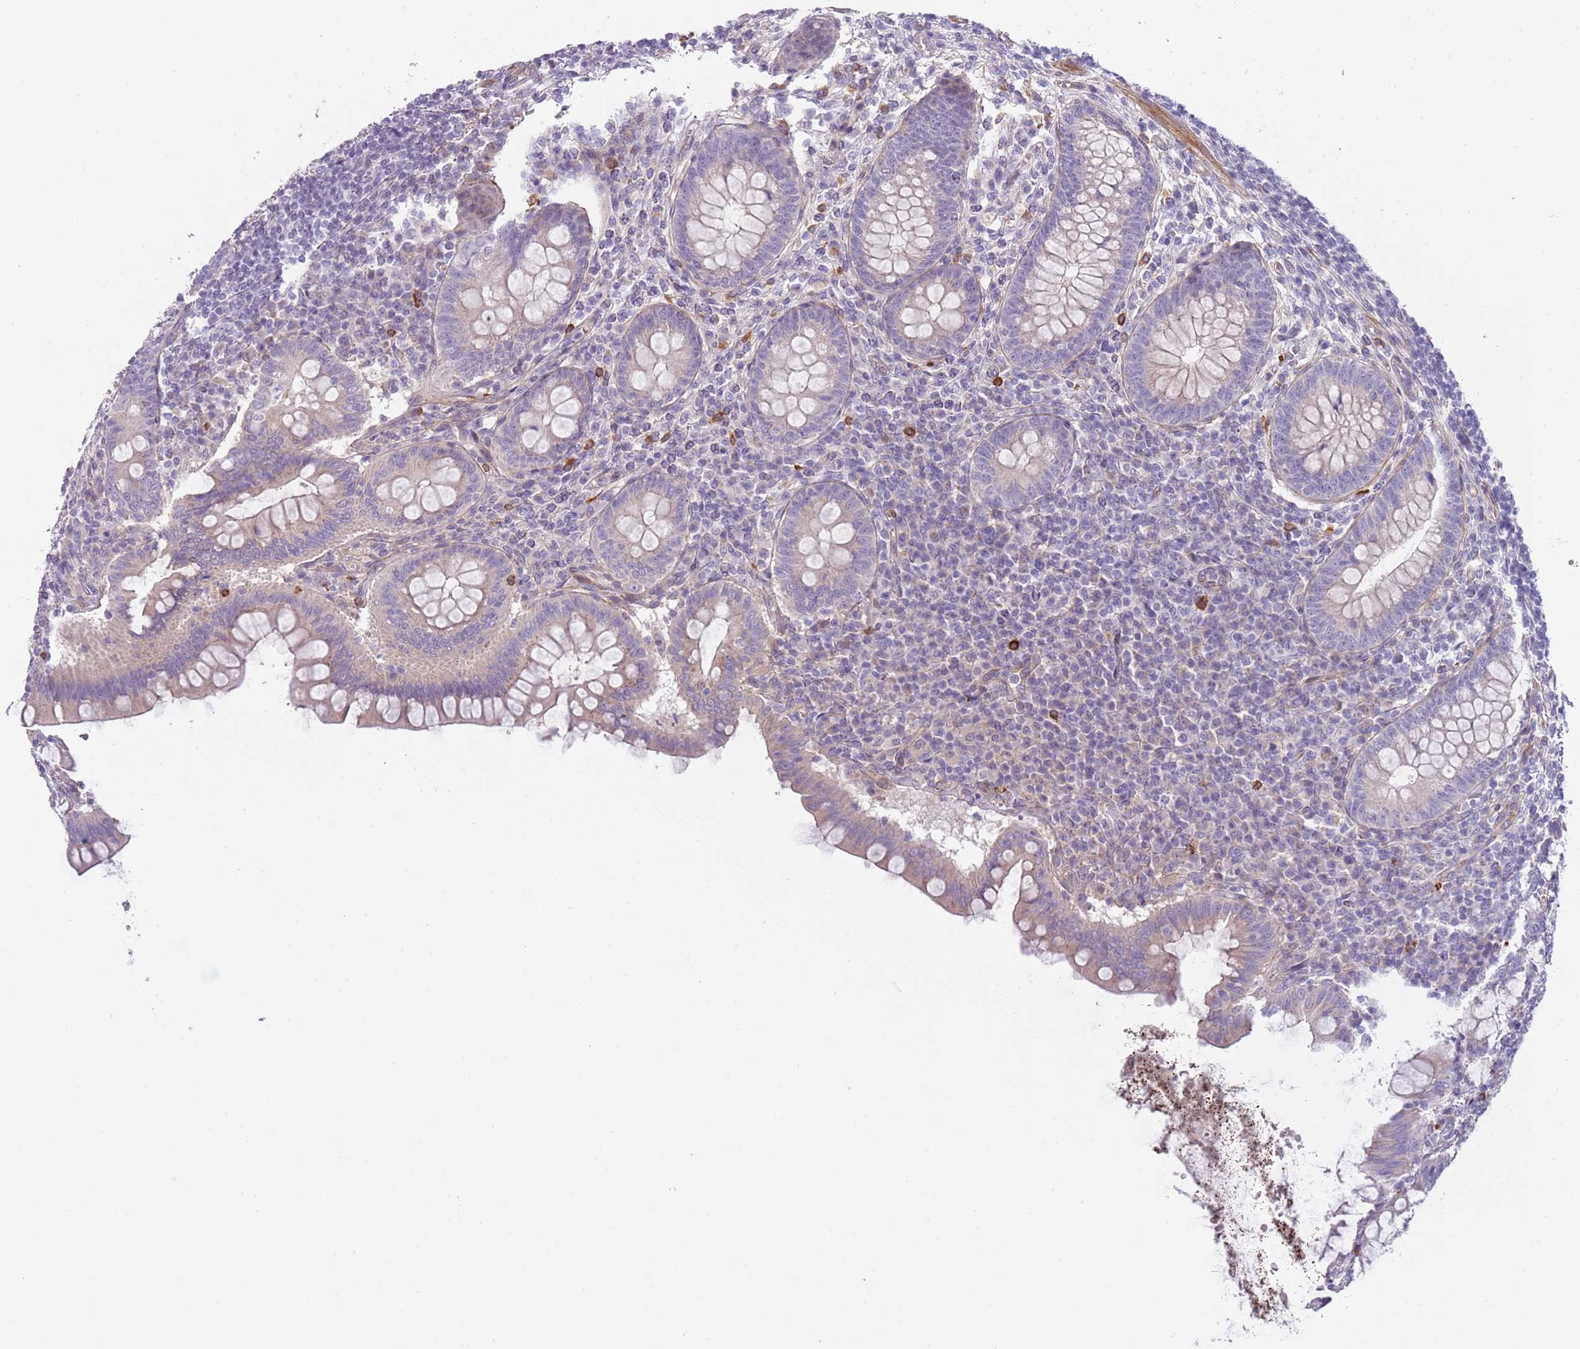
{"staining": {"intensity": "weak", "quantity": "<25%", "location": "cytoplasmic/membranous"}, "tissue": "appendix", "cell_type": "Glandular cells", "image_type": "normal", "snomed": [{"axis": "morphology", "description": "Normal tissue, NOS"}, {"axis": "topography", "description": "Appendix"}], "caption": "Protein analysis of normal appendix shows no significant positivity in glandular cells. Nuclei are stained in blue.", "gene": "TINAGL1", "patient": {"sex": "female", "age": 33}}